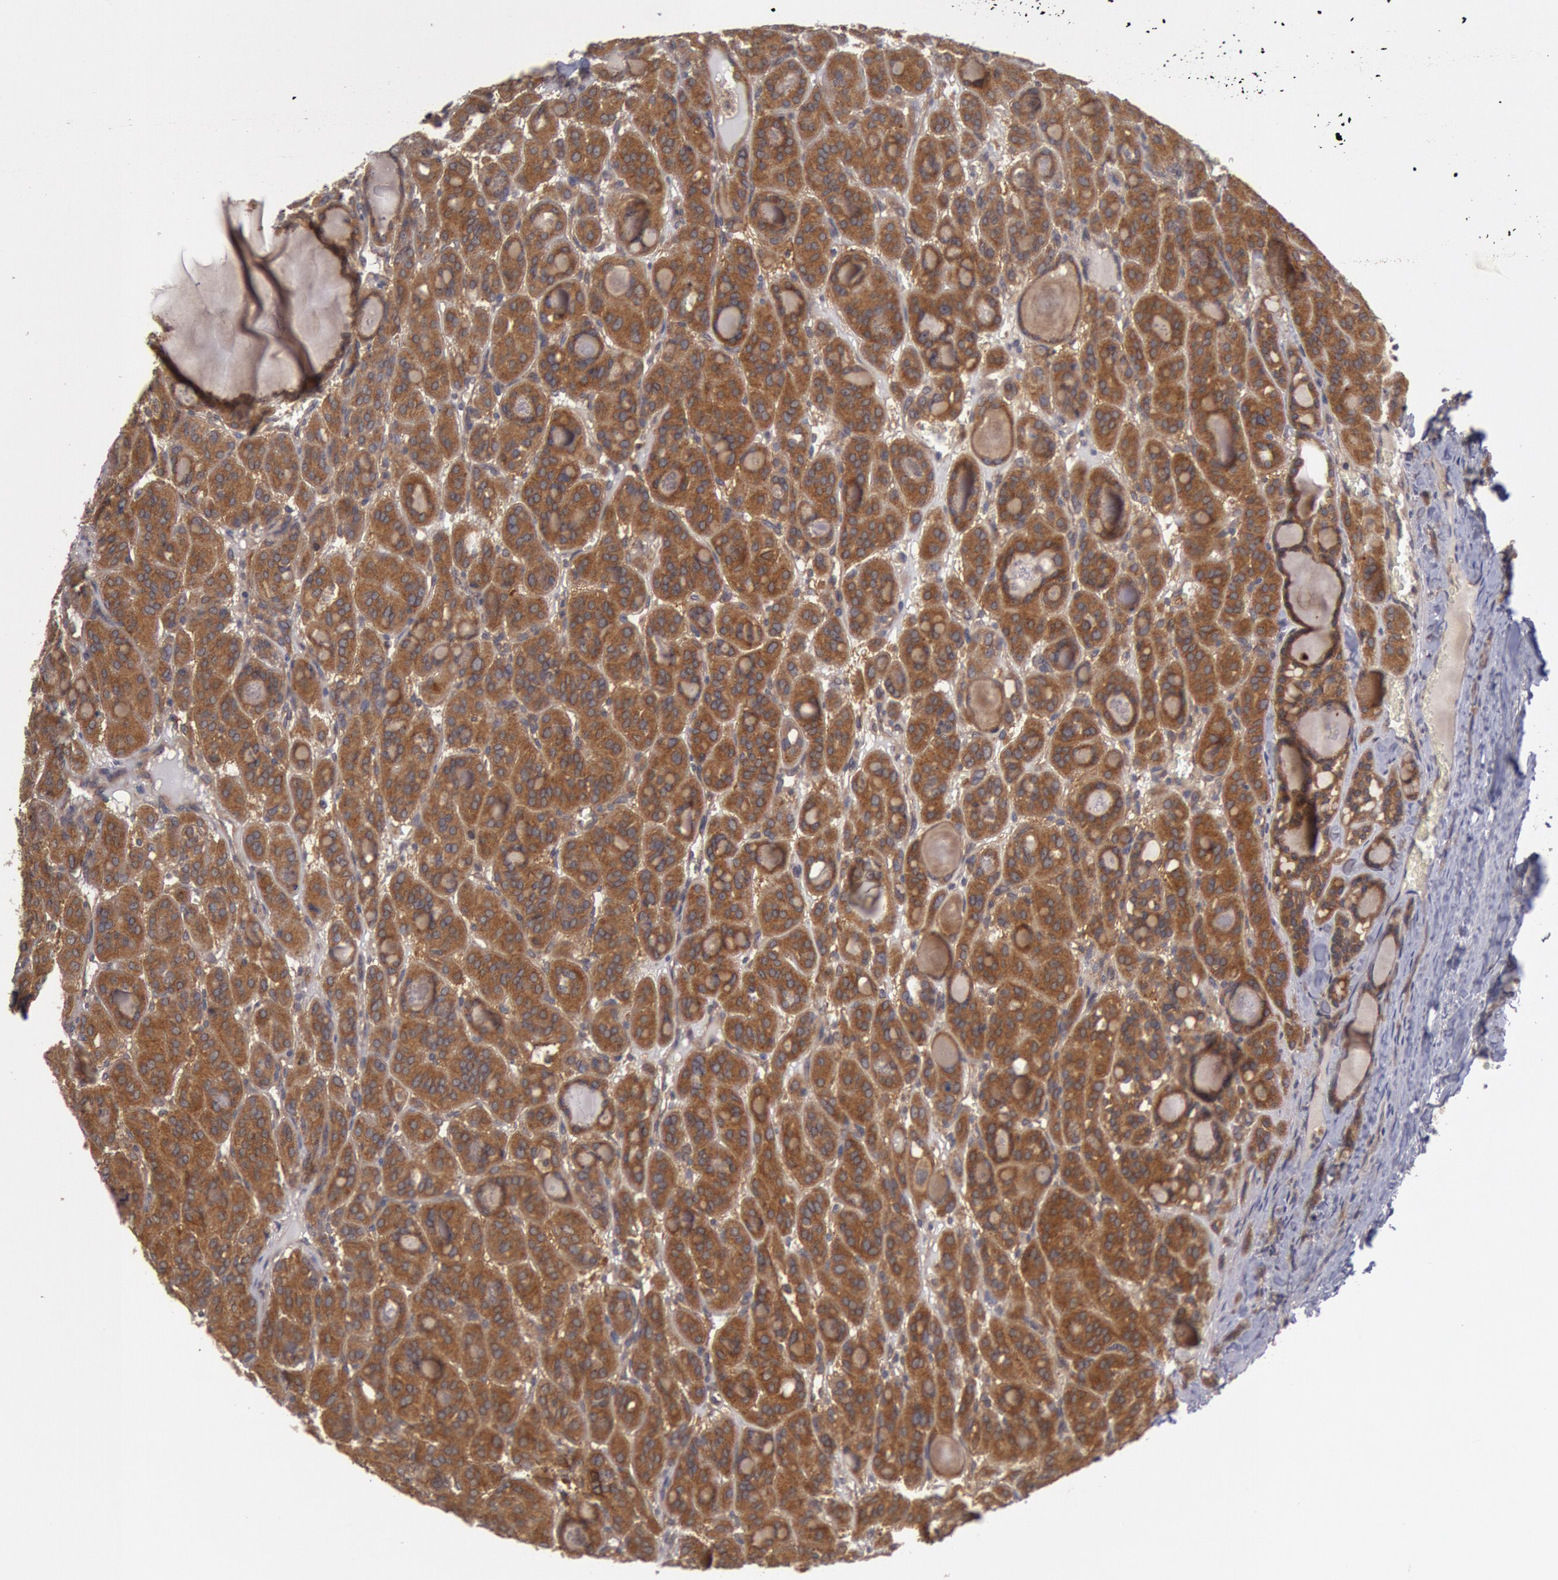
{"staining": {"intensity": "strong", "quantity": ">75%", "location": "cytoplasmic/membranous"}, "tissue": "thyroid cancer", "cell_type": "Tumor cells", "image_type": "cancer", "snomed": [{"axis": "morphology", "description": "Follicular adenoma carcinoma, NOS"}, {"axis": "topography", "description": "Thyroid gland"}], "caption": "High-magnification brightfield microscopy of thyroid cancer (follicular adenoma carcinoma) stained with DAB (3,3'-diaminobenzidine) (brown) and counterstained with hematoxylin (blue). tumor cells exhibit strong cytoplasmic/membranous positivity is appreciated in approximately>75% of cells.", "gene": "BRAF", "patient": {"sex": "female", "age": 71}}